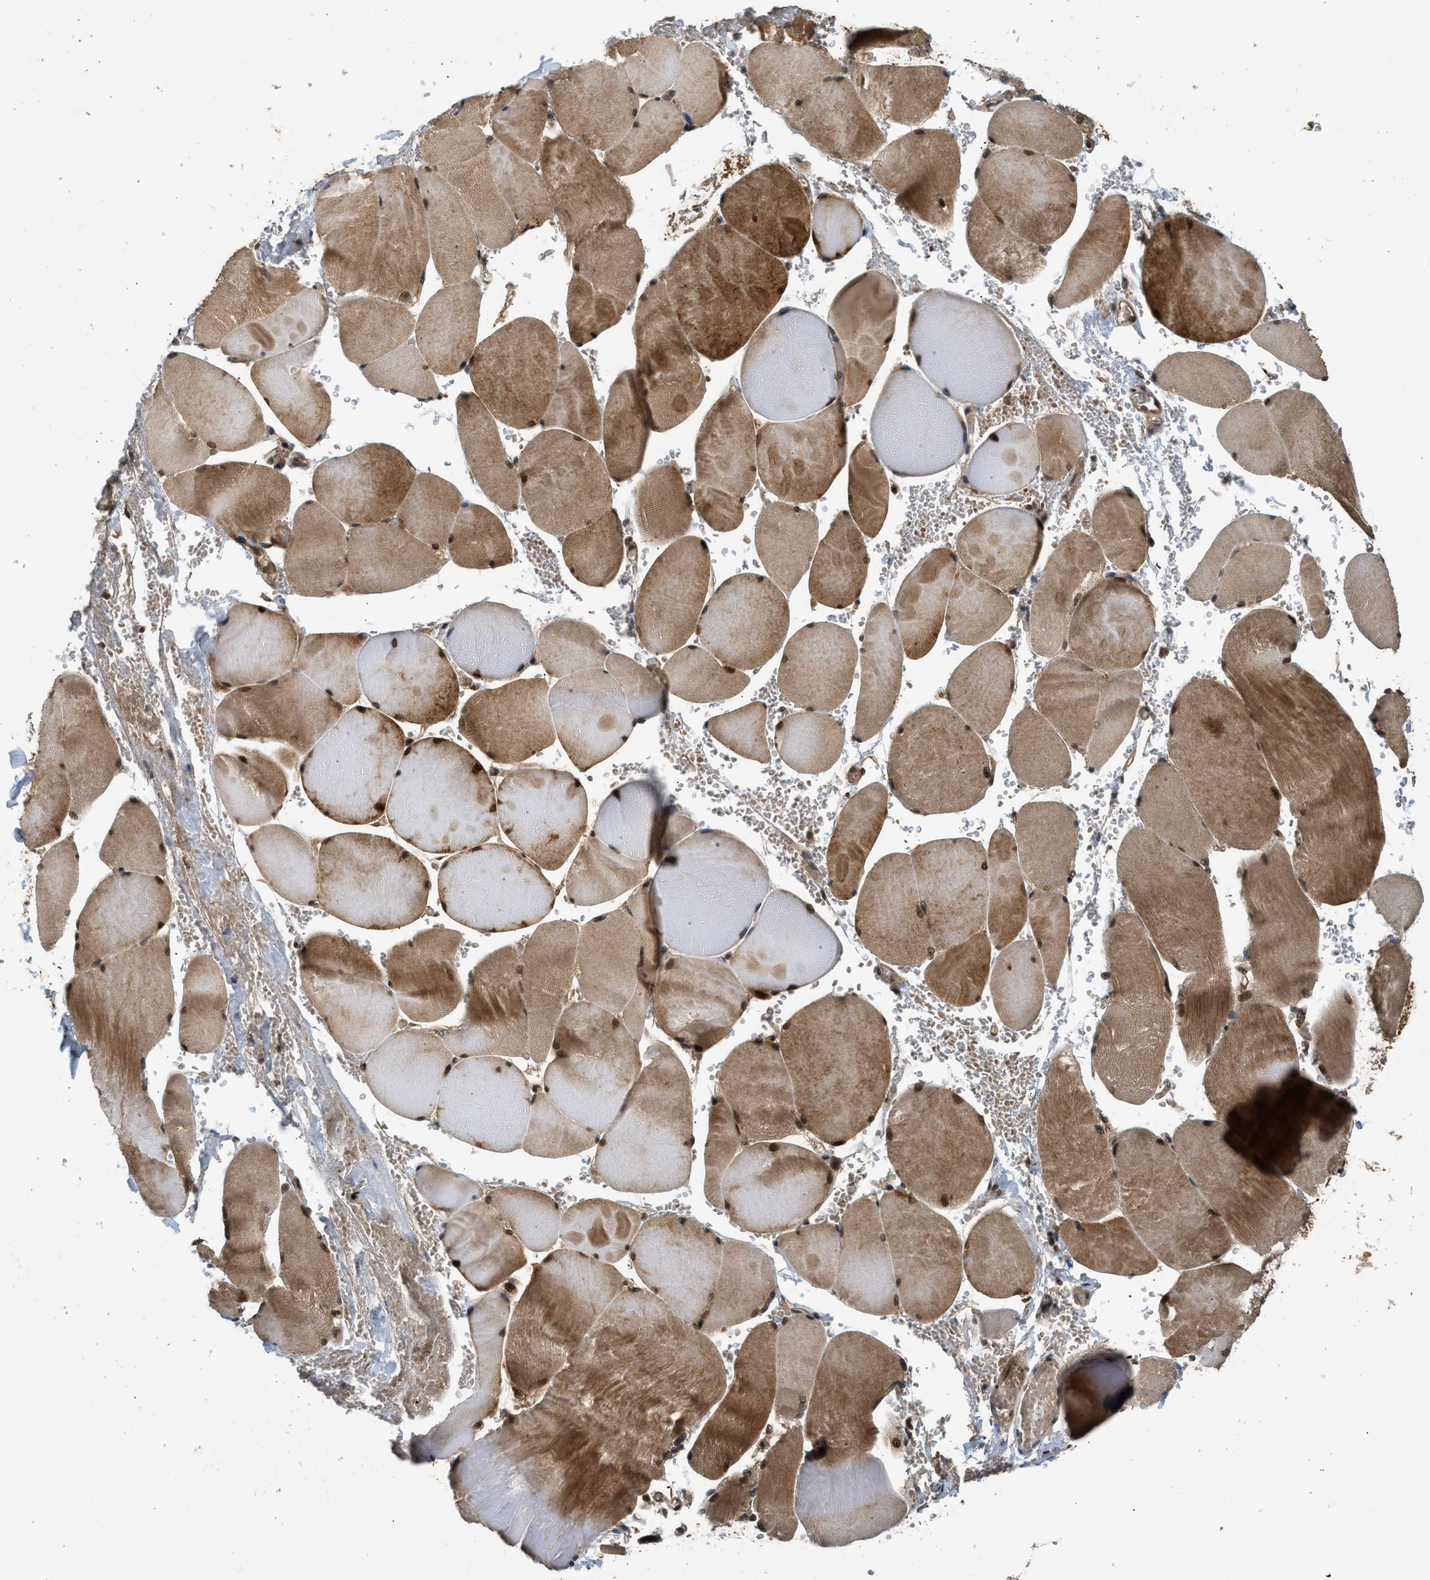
{"staining": {"intensity": "moderate", "quantity": ">75%", "location": "cytoplasmic/membranous,nuclear"}, "tissue": "skeletal muscle", "cell_type": "Myocytes", "image_type": "normal", "snomed": [{"axis": "morphology", "description": "Normal tissue, NOS"}, {"axis": "topography", "description": "Skin"}, {"axis": "topography", "description": "Skeletal muscle"}], "caption": "About >75% of myocytes in normal human skeletal muscle reveal moderate cytoplasmic/membranous,nuclear protein positivity as visualized by brown immunohistochemical staining.", "gene": "GET1", "patient": {"sex": "male", "age": 83}}